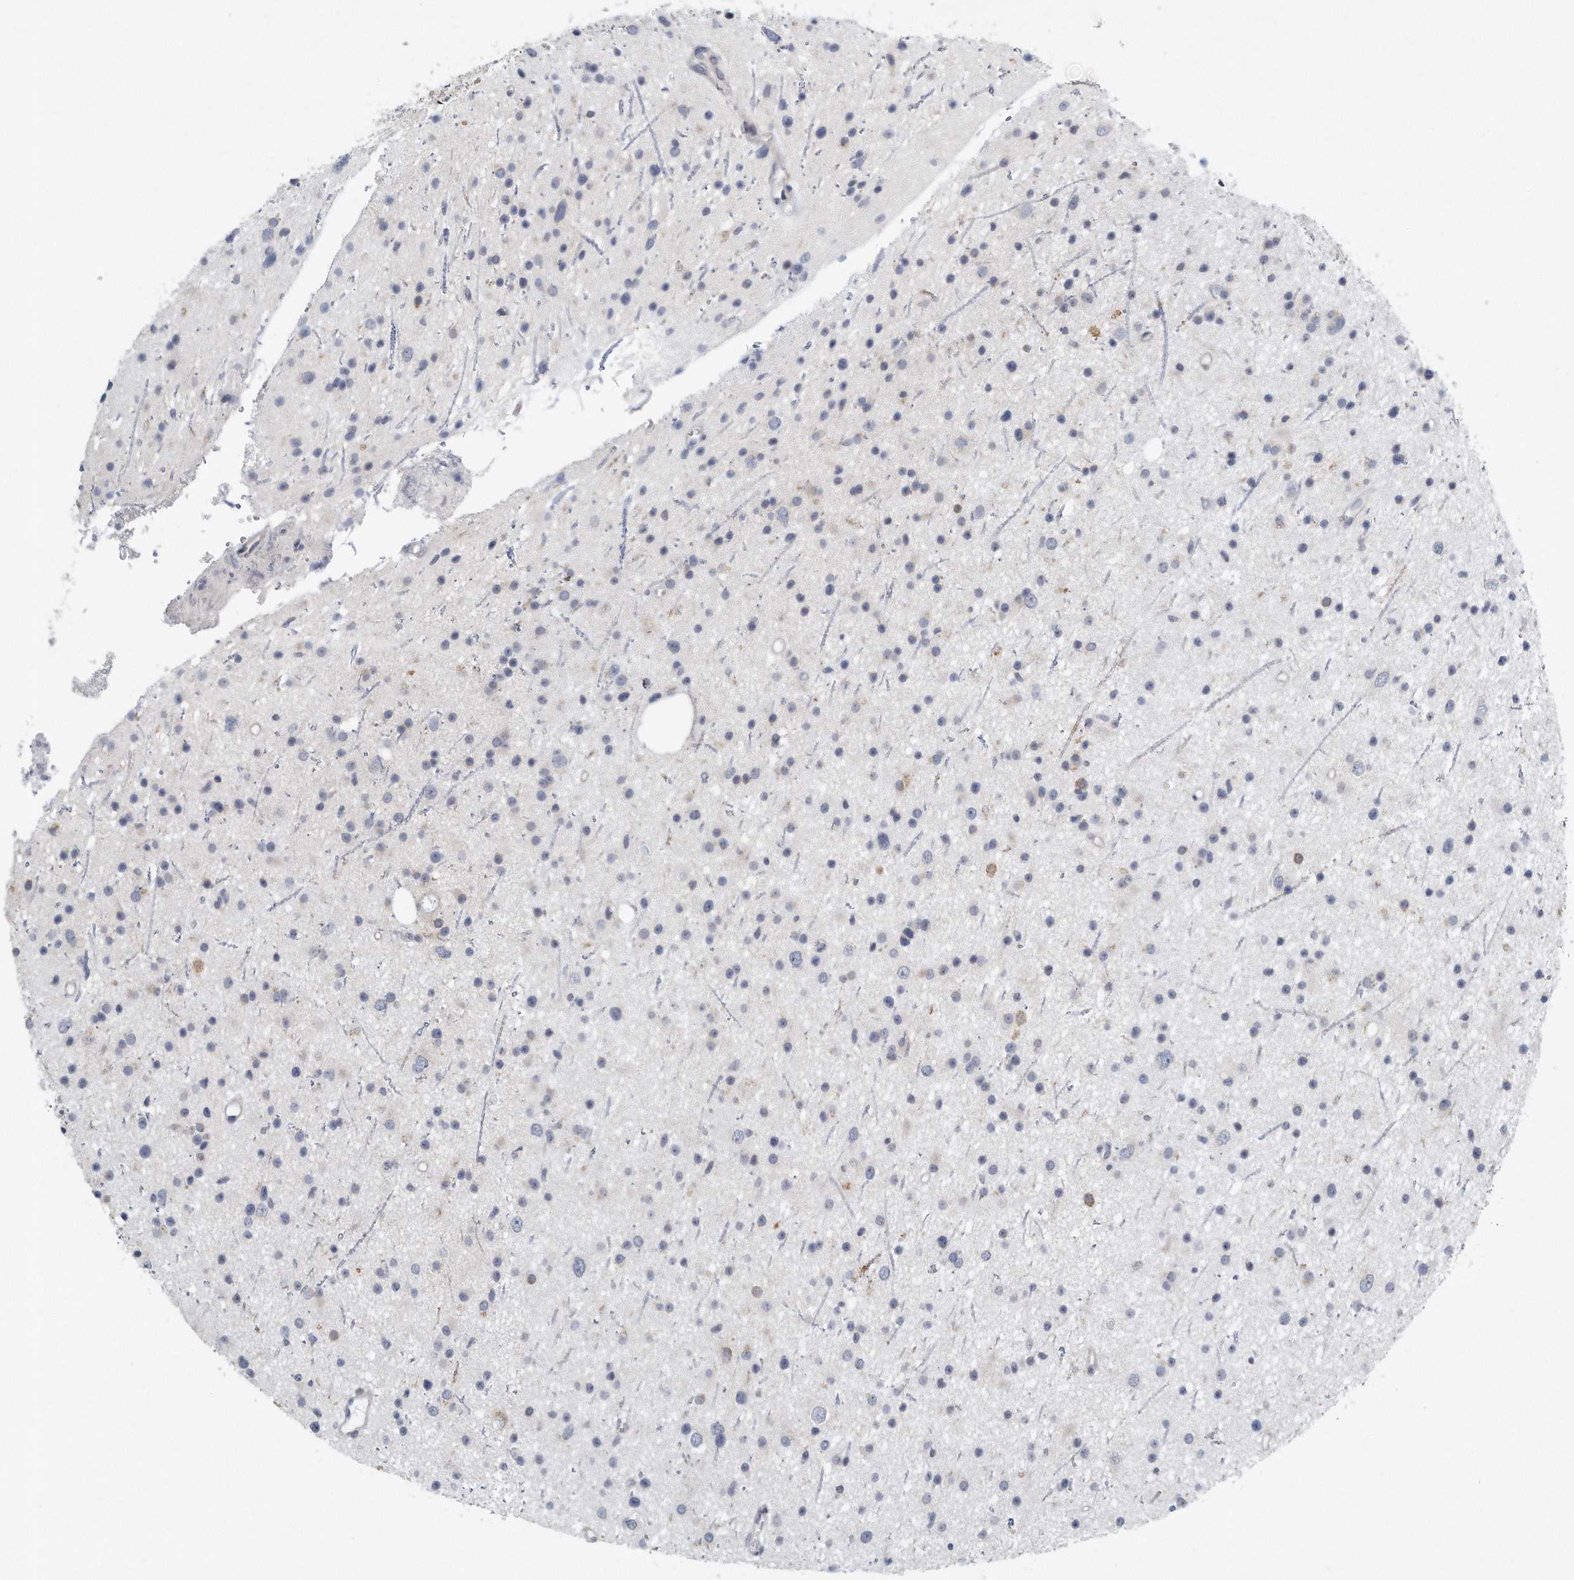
{"staining": {"intensity": "negative", "quantity": "none", "location": "none"}, "tissue": "glioma", "cell_type": "Tumor cells", "image_type": "cancer", "snomed": [{"axis": "morphology", "description": "Glioma, malignant, Low grade"}, {"axis": "topography", "description": "Cerebral cortex"}], "caption": "Tumor cells show no significant protein staining in glioma.", "gene": "VLDLR", "patient": {"sex": "female", "age": 39}}